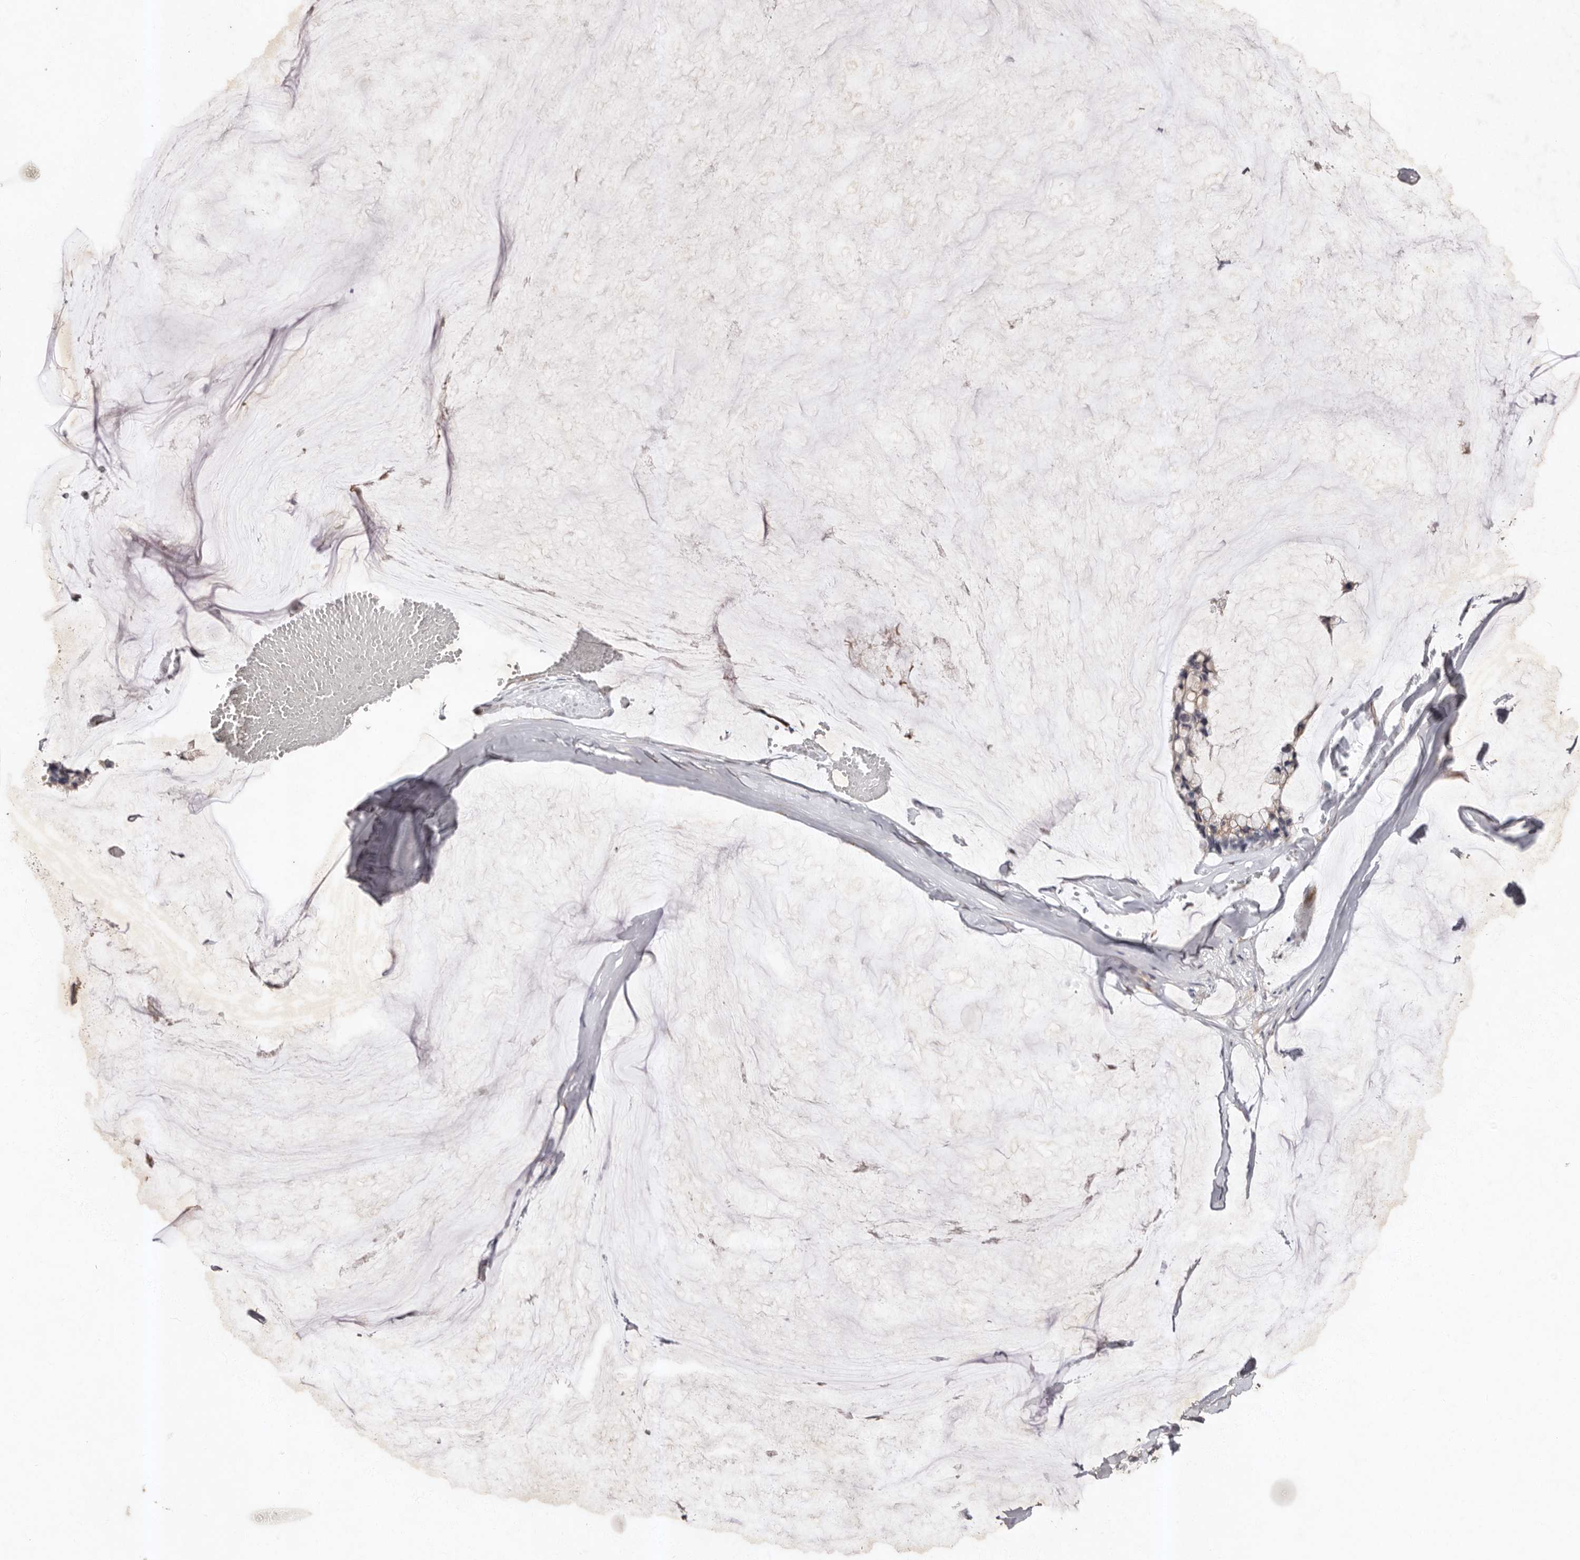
{"staining": {"intensity": "weak", "quantity": "<25%", "location": "cytoplasmic/membranous"}, "tissue": "ovarian cancer", "cell_type": "Tumor cells", "image_type": "cancer", "snomed": [{"axis": "morphology", "description": "Cystadenocarcinoma, mucinous, NOS"}, {"axis": "topography", "description": "Ovary"}], "caption": "Mucinous cystadenocarcinoma (ovarian) was stained to show a protein in brown. There is no significant staining in tumor cells.", "gene": "KLF7", "patient": {"sex": "female", "age": 39}}